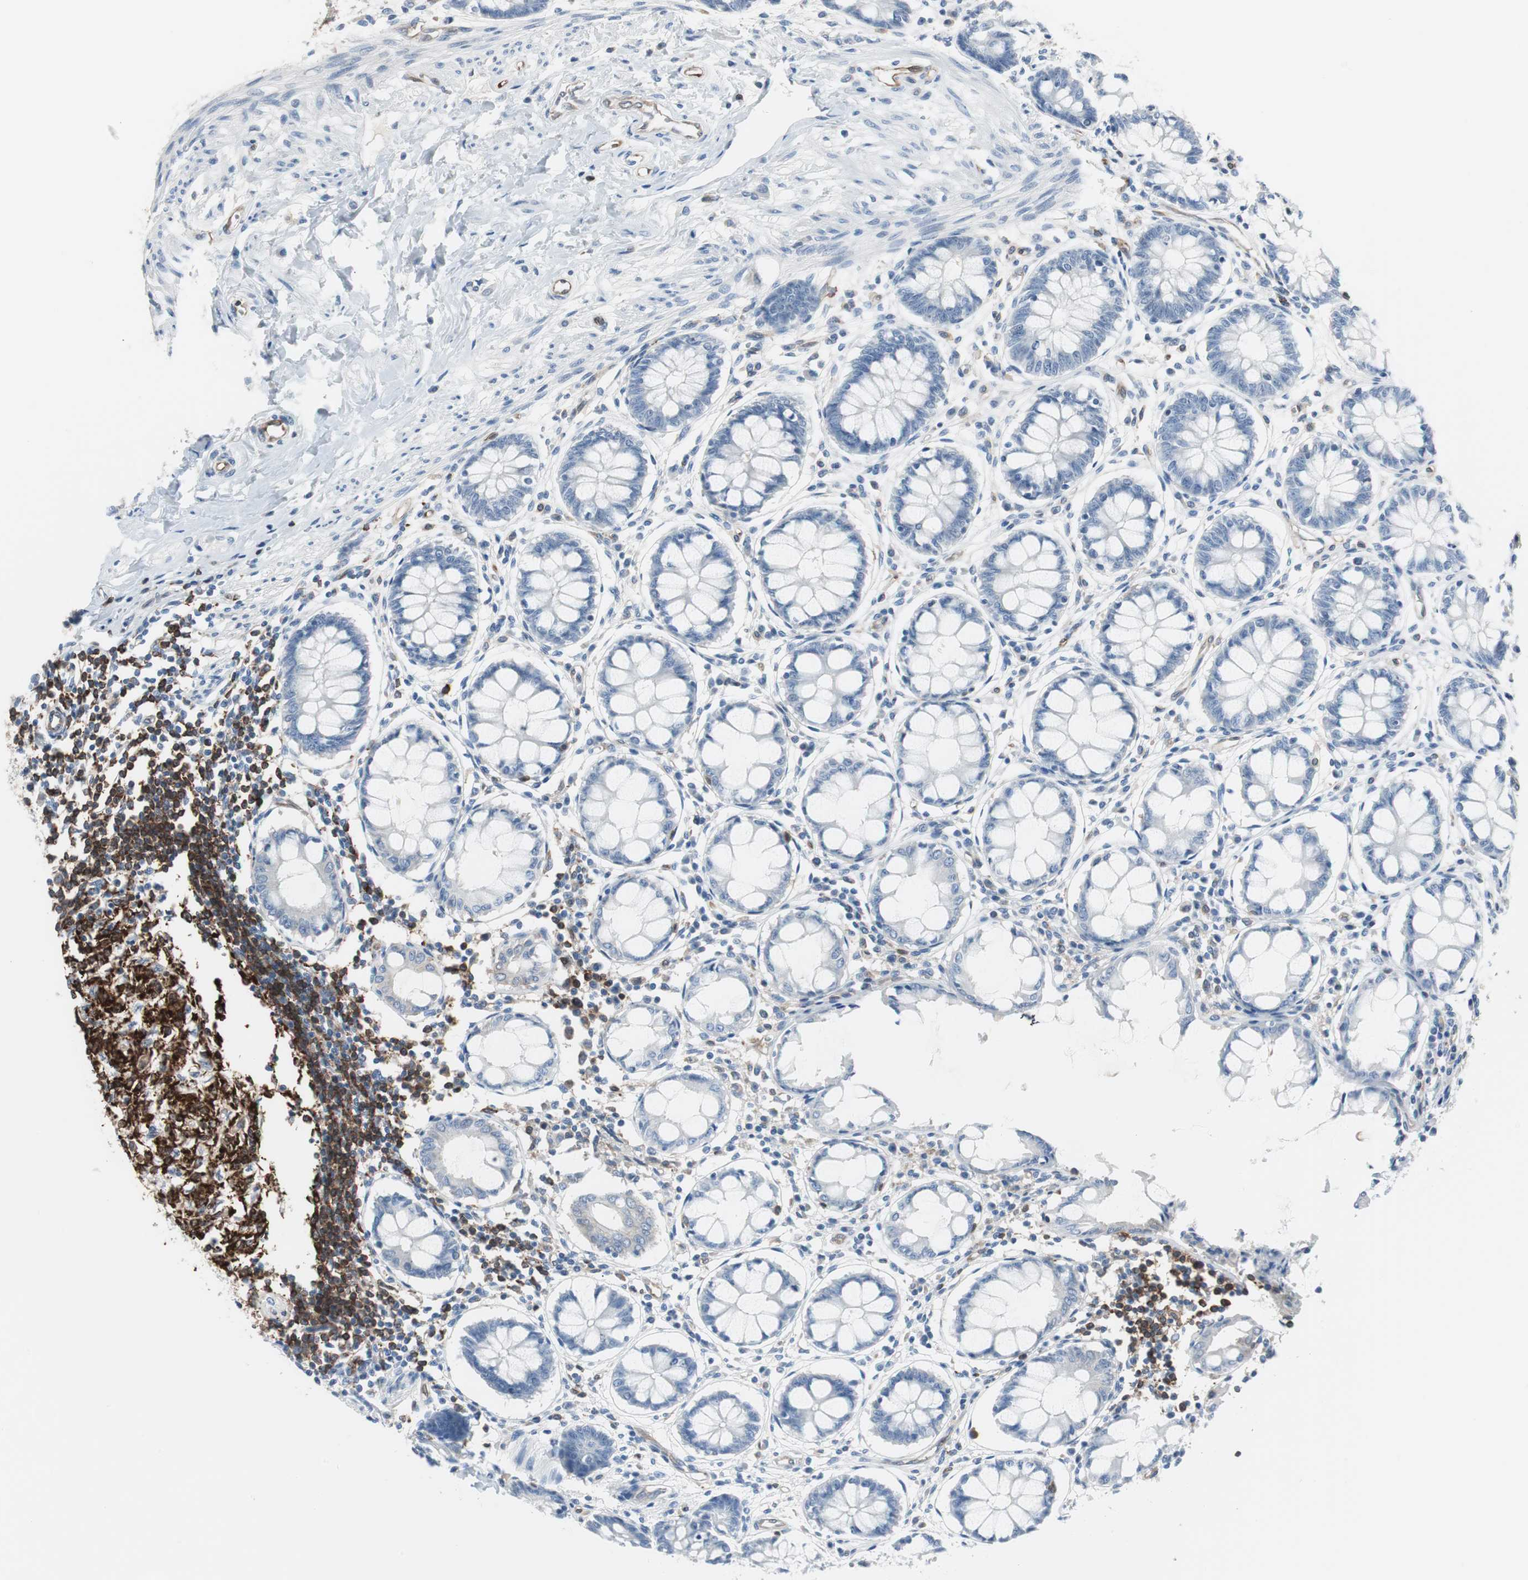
{"staining": {"intensity": "moderate", "quantity": ">75%", "location": "cytoplasmic/membranous"}, "tissue": "colon", "cell_type": "Endothelial cells", "image_type": "normal", "snomed": [{"axis": "morphology", "description": "Normal tissue, NOS"}, {"axis": "morphology", "description": "Adenocarcinoma, NOS"}, {"axis": "topography", "description": "Colon"}, {"axis": "topography", "description": "Peripheral nerve tissue"}], "caption": "This photomicrograph demonstrates unremarkable colon stained with immunohistochemistry (IHC) to label a protein in brown. The cytoplasmic/membranous of endothelial cells show moderate positivity for the protein. Nuclei are counter-stained blue.", "gene": "SWAP70", "patient": {"sex": "male", "age": 14}}